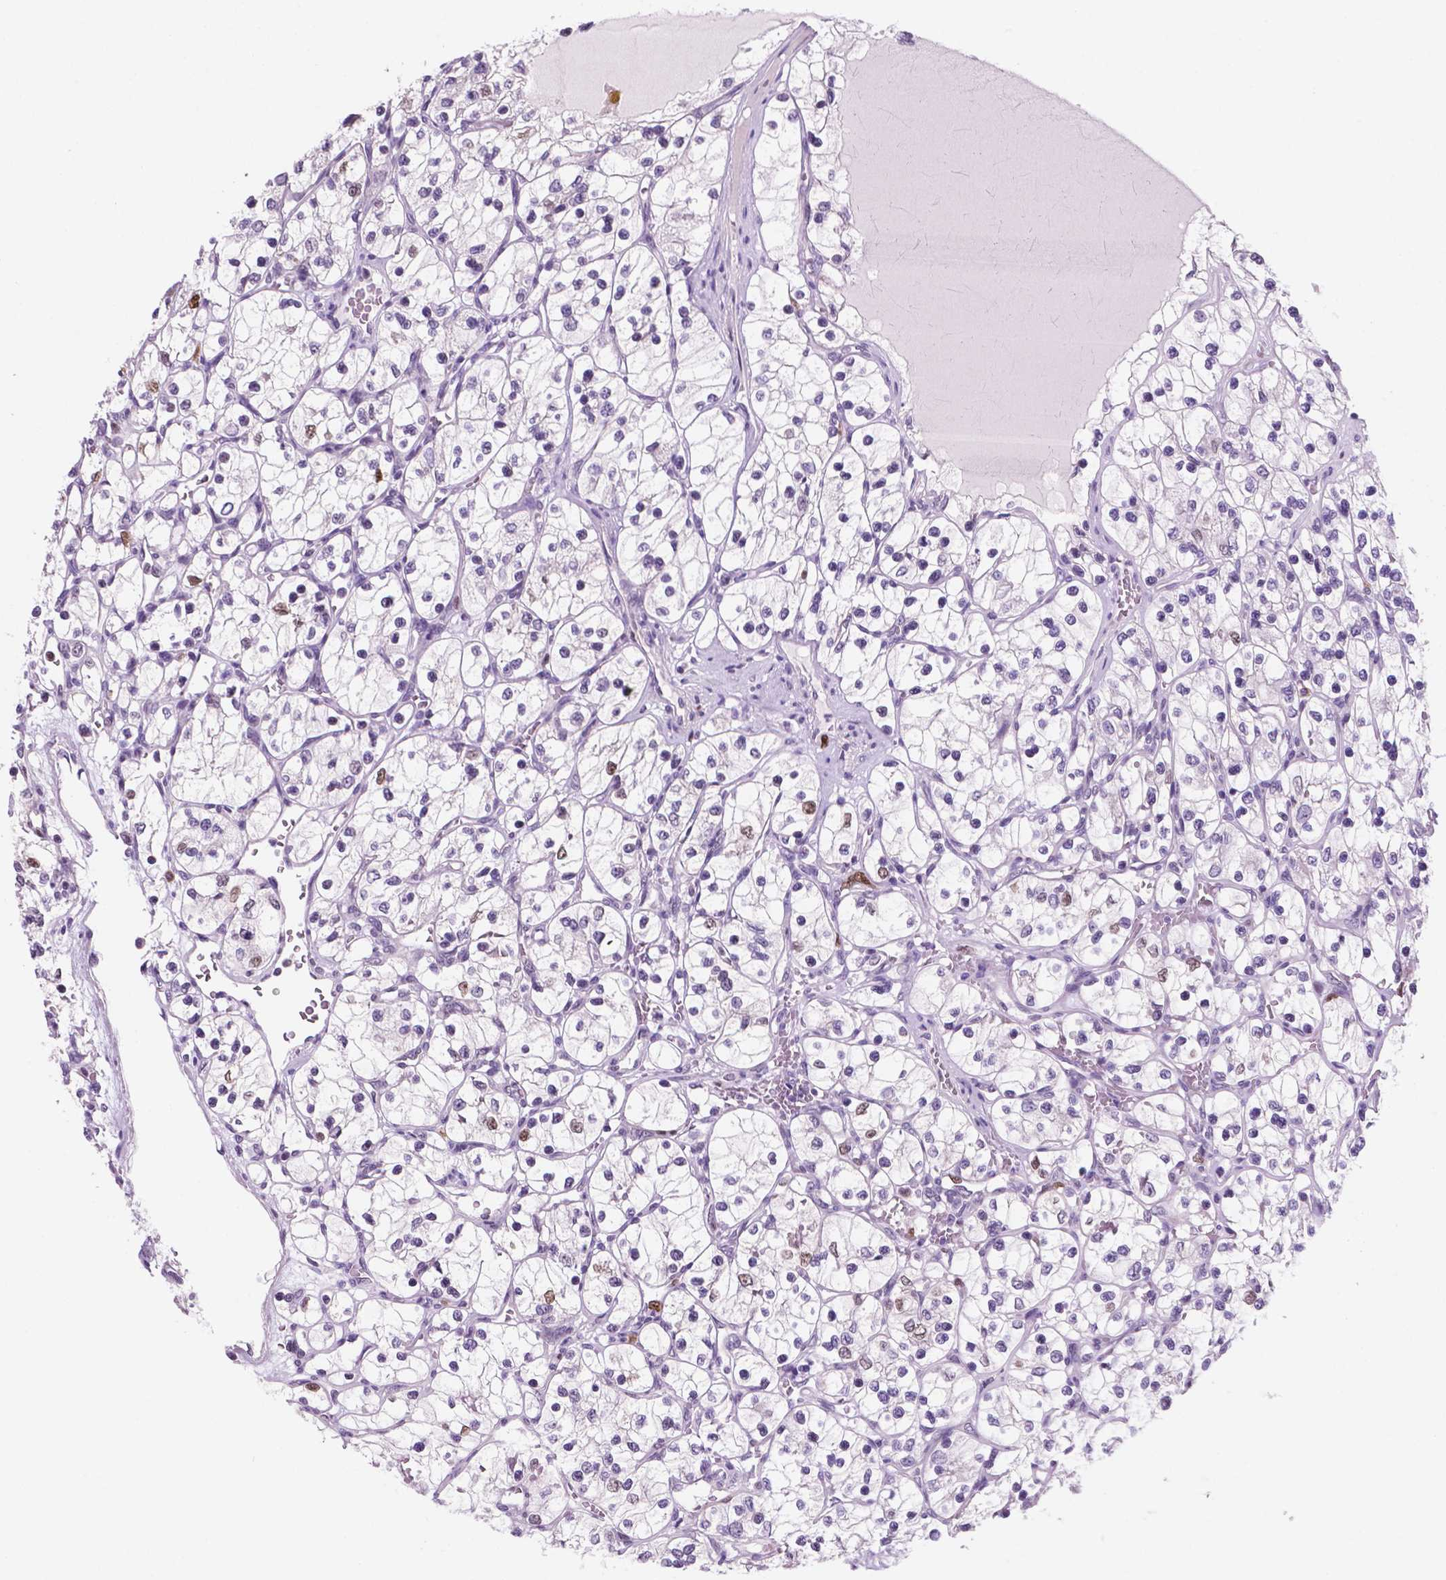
{"staining": {"intensity": "moderate", "quantity": "<25%", "location": "nuclear"}, "tissue": "renal cancer", "cell_type": "Tumor cells", "image_type": "cancer", "snomed": [{"axis": "morphology", "description": "Adenocarcinoma, NOS"}, {"axis": "topography", "description": "Kidney"}], "caption": "High-power microscopy captured an IHC photomicrograph of adenocarcinoma (renal), revealing moderate nuclear positivity in about <25% of tumor cells. (DAB = brown stain, brightfield microscopy at high magnification).", "gene": "NCAPH2", "patient": {"sex": "female", "age": 69}}